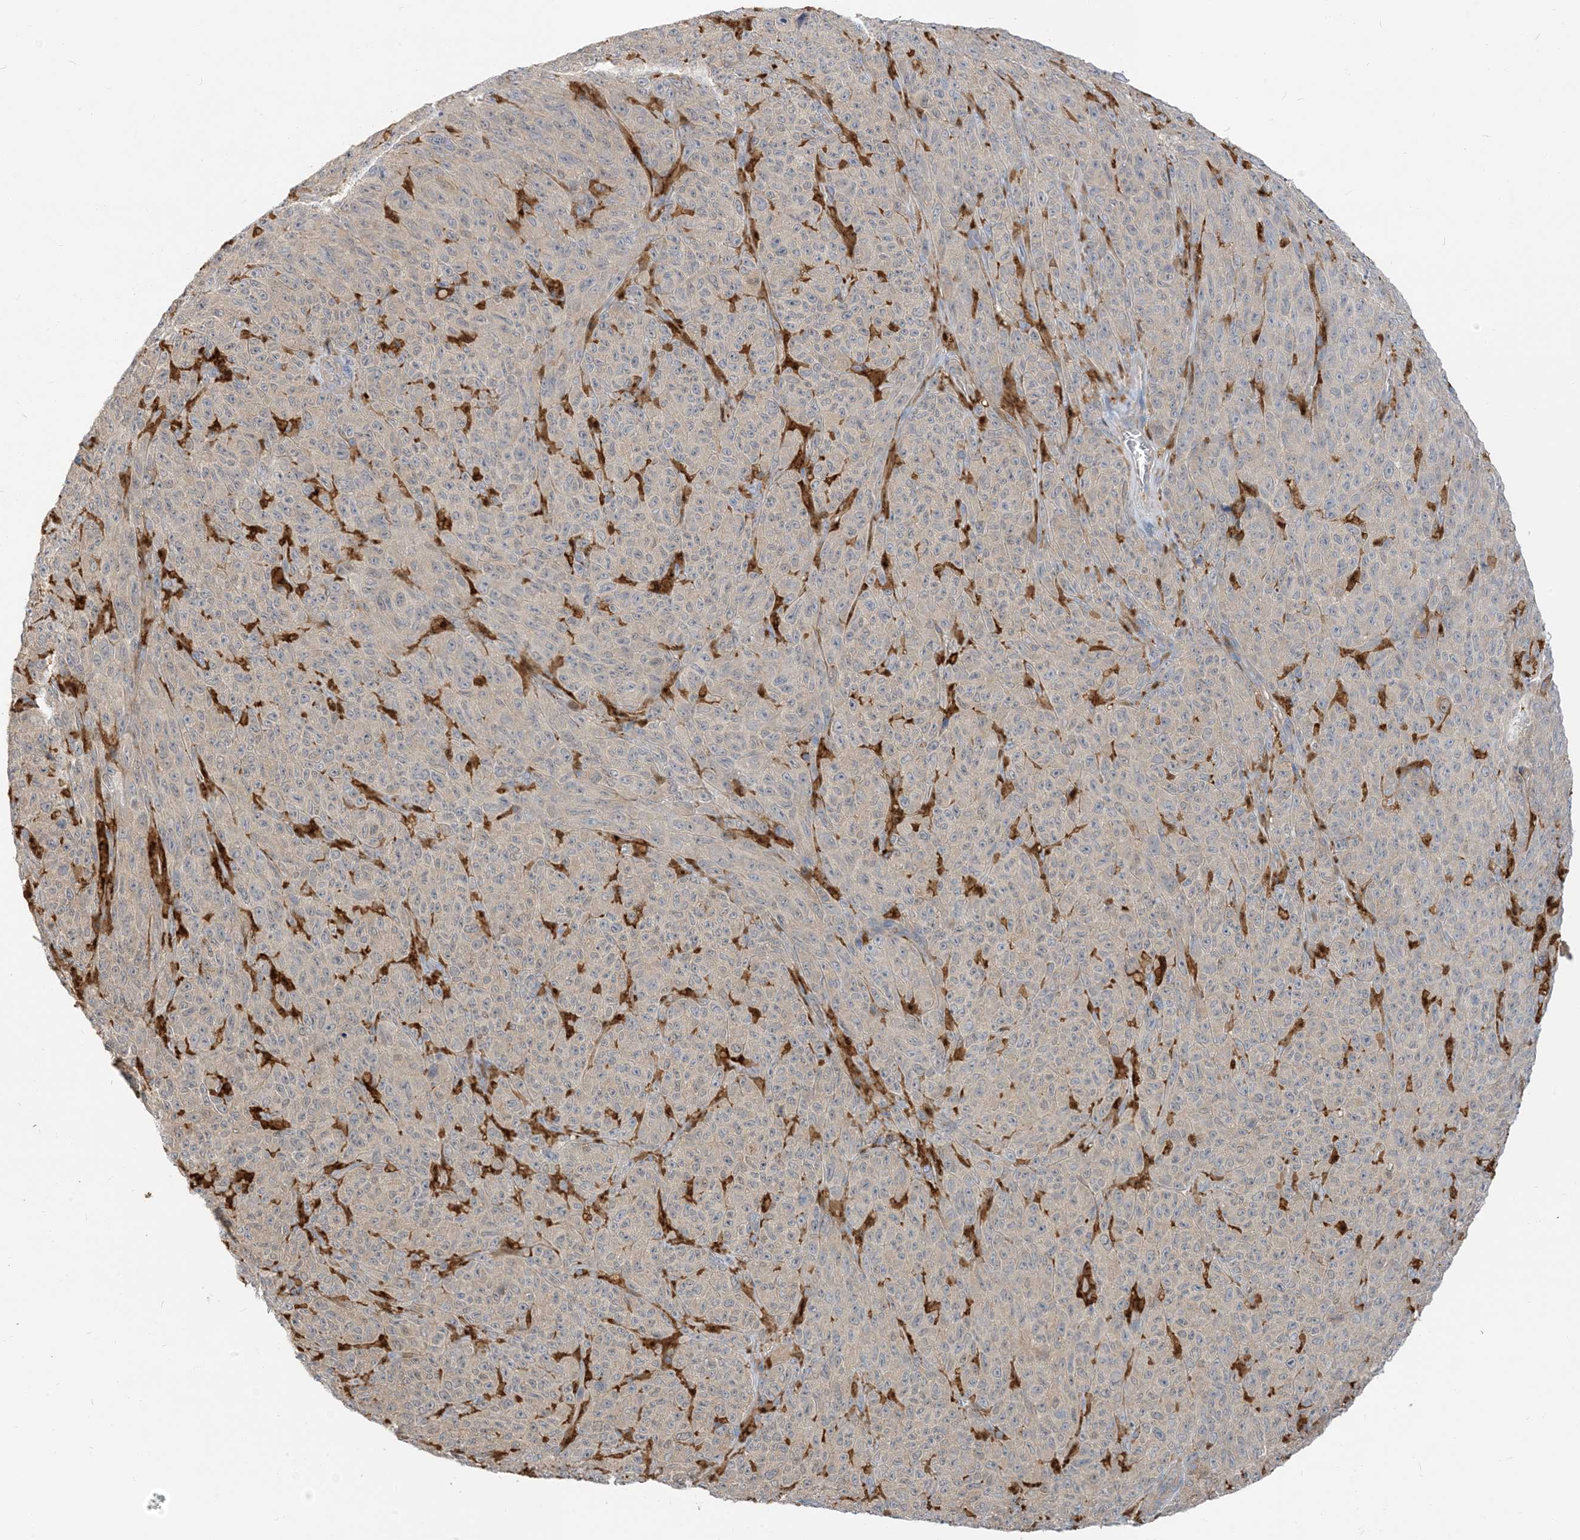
{"staining": {"intensity": "negative", "quantity": "none", "location": "none"}, "tissue": "melanoma", "cell_type": "Tumor cells", "image_type": "cancer", "snomed": [{"axis": "morphology", "description": "Malignant melanoma, NOS"}, {"axis": "topography", "description": "Skin"}], "caption": "Tumor cells are negative for brown protein staining in malignant melanoma. Brightfield microscopy of IHC stained with DAB (brown) and hematoxylin (blue), captured at high magnification.", "gene": "NAGK", "patient": {"sex": "female", "age": 82}}